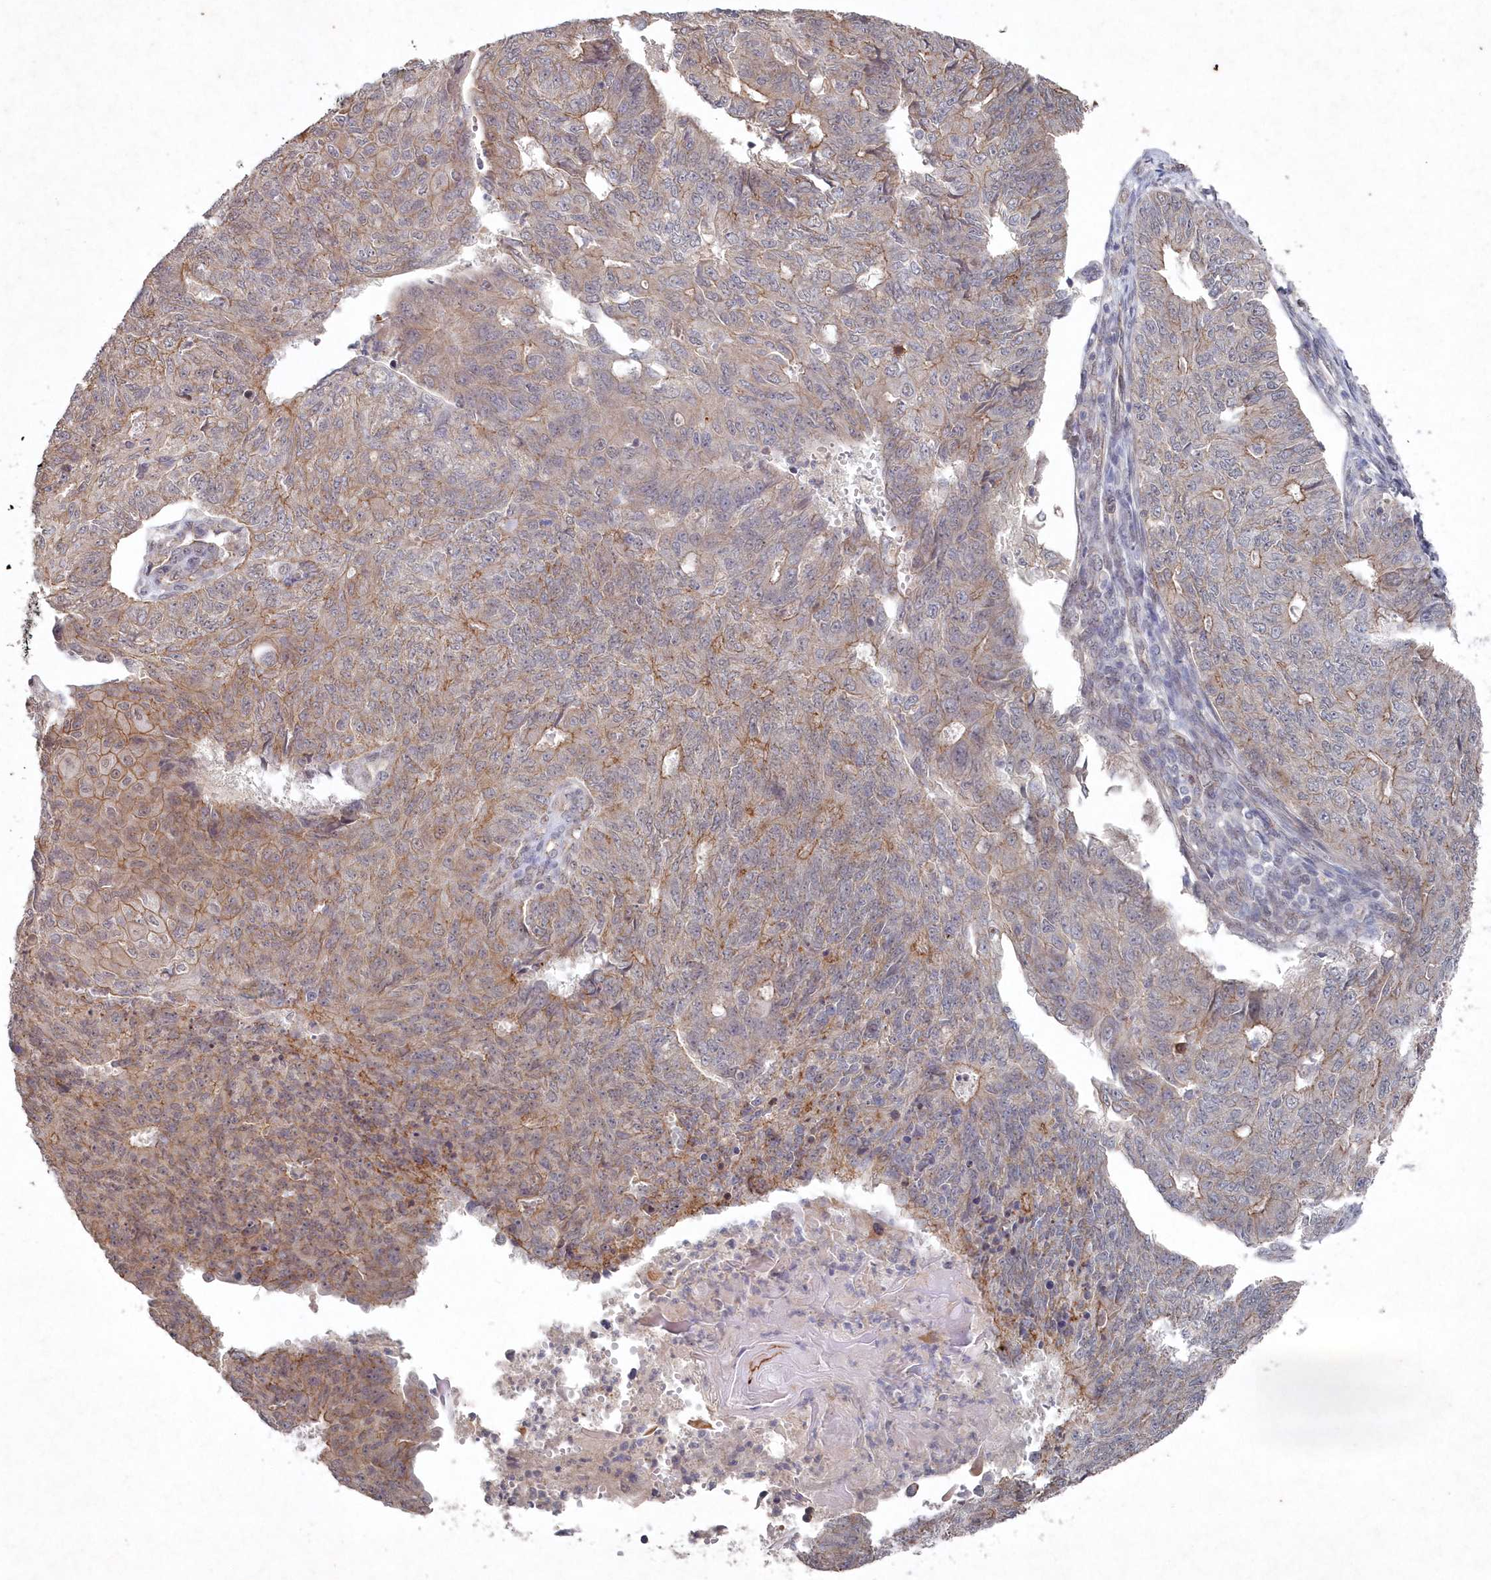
{"staining": {"intensity": "moderate", "quantity": "<25%", "location": "cytoplasmic/membranous"}, "tissue": "endometrial cancer", "cell_type": "Tumor cells", "image_type": "cancer", "snomed": [{"axis": "morphology", "description": "Adenocarcinoma, NOS"}, {"axis": "topography", "description": "Endometrium"}], "caption": "IHC photomicrograph of neoplastic tissue: endometrial adenocarcinoma stained using IHC demonstrates low levels of moderate protein expression localized specifically in the cytoplasmic/membranous of tumor cells, appearing as a cytoplasmic/membranous brown color.", "gene": "VSIG2", "patient": {"sex": "female", "age": 32}}